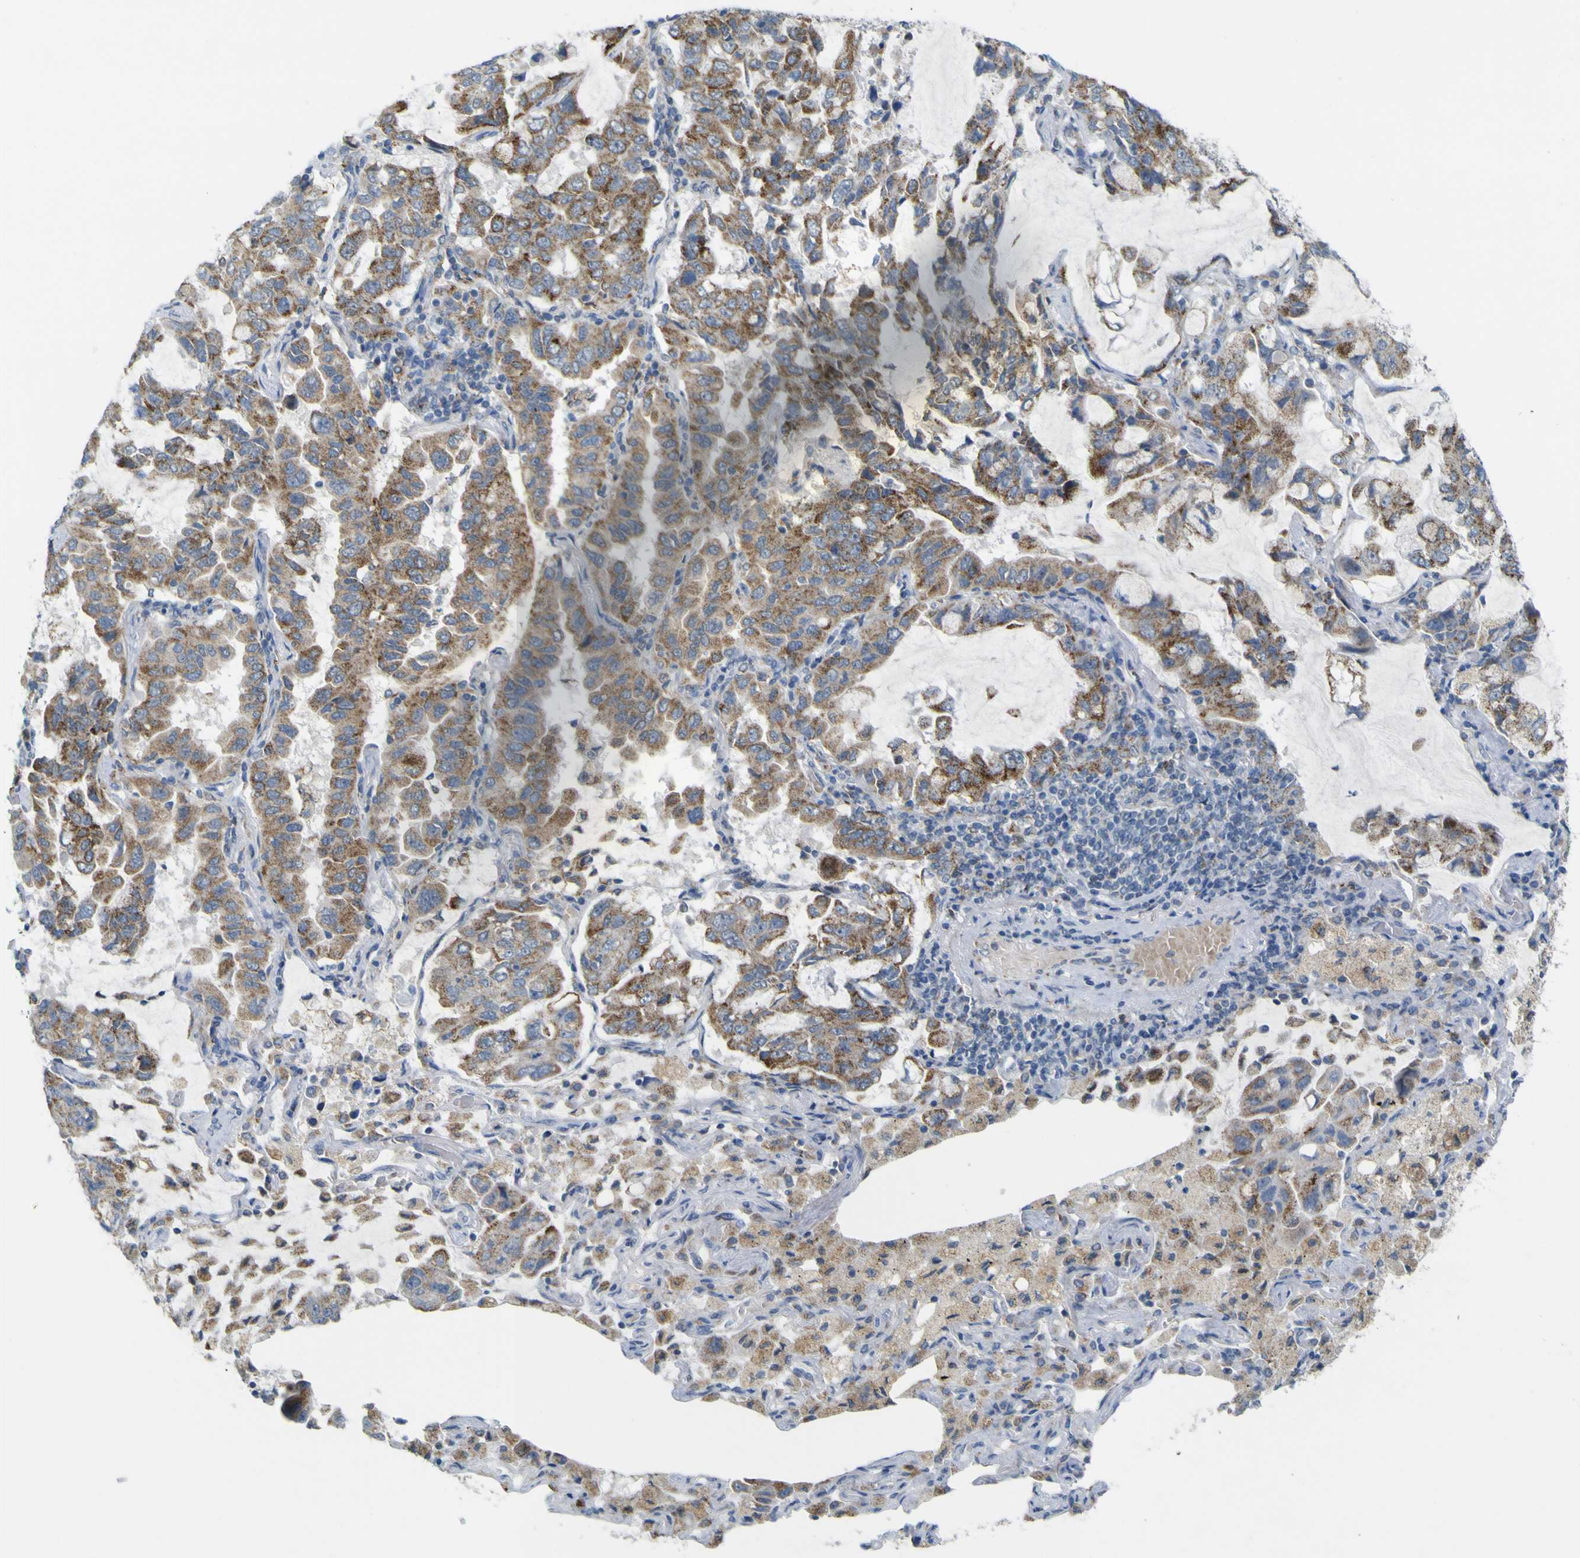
{"staining": {"intensity": "moderate", "quantity": ">75%", "location": "cytoplasmic/membranous"}, "tissue": "lung cancer", "cell_type": "Tumor cells", "image_type": "cancer", "snomed": [{"axis": "morphology", "description": "Adenocarcinoma, NOS"}, {"axis": "topography", "description": "Lung"}], "caption": "Immunohistochemistry micrograph of neoplastic tissue: human adenocarcinoma (lung) stained using immunohistochemistry demonstrates medium levels of moderate protein expression localized specifically in the cytoplasmic/membranous of tumor cells, appearing as a cytoplasmic/membranous brown color.", "gene": "ACBD5", "patient": {"sex": "male", "age": 64}}